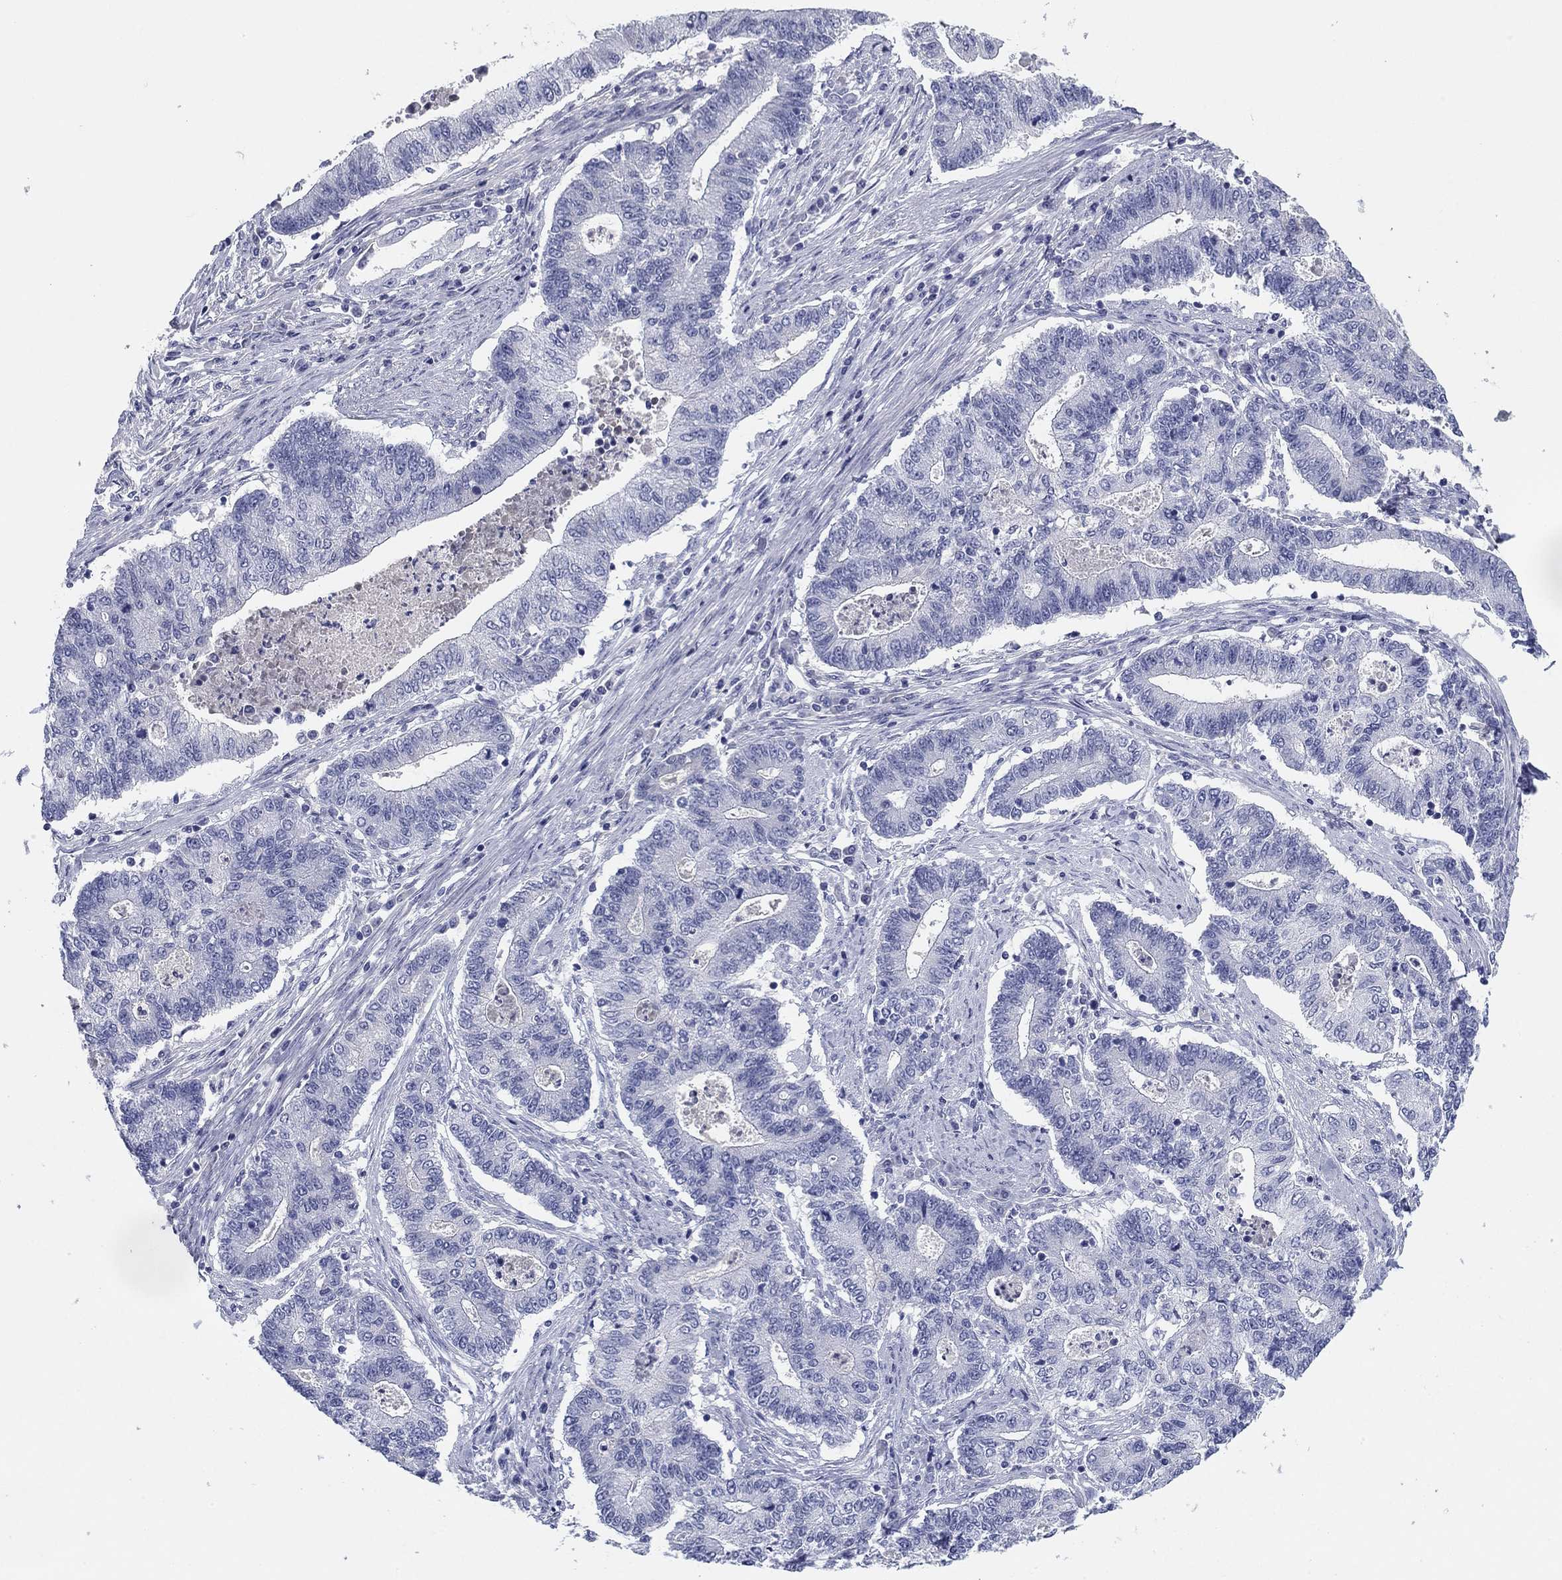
{"staining": {"intensity": "negative", "quantity": "none", "location": "none"}, "tissue": "endometrial cancer", "cell_type": "Tumor cells", "image_type": "cancer", "snomed": [{"axis": "morphology", "description": "Adenocarcinoma, NOS"}, {"axis": "topography", "description": "Uterus"}, {"axis": "topography", "description": "Endometrium"}], "caption": "IHC of human endometrial adenocarcinoma exhibits no positivity in tumor cells.", "gene": "KCNH1", "patient": {"sex": "female", "age": 54}}